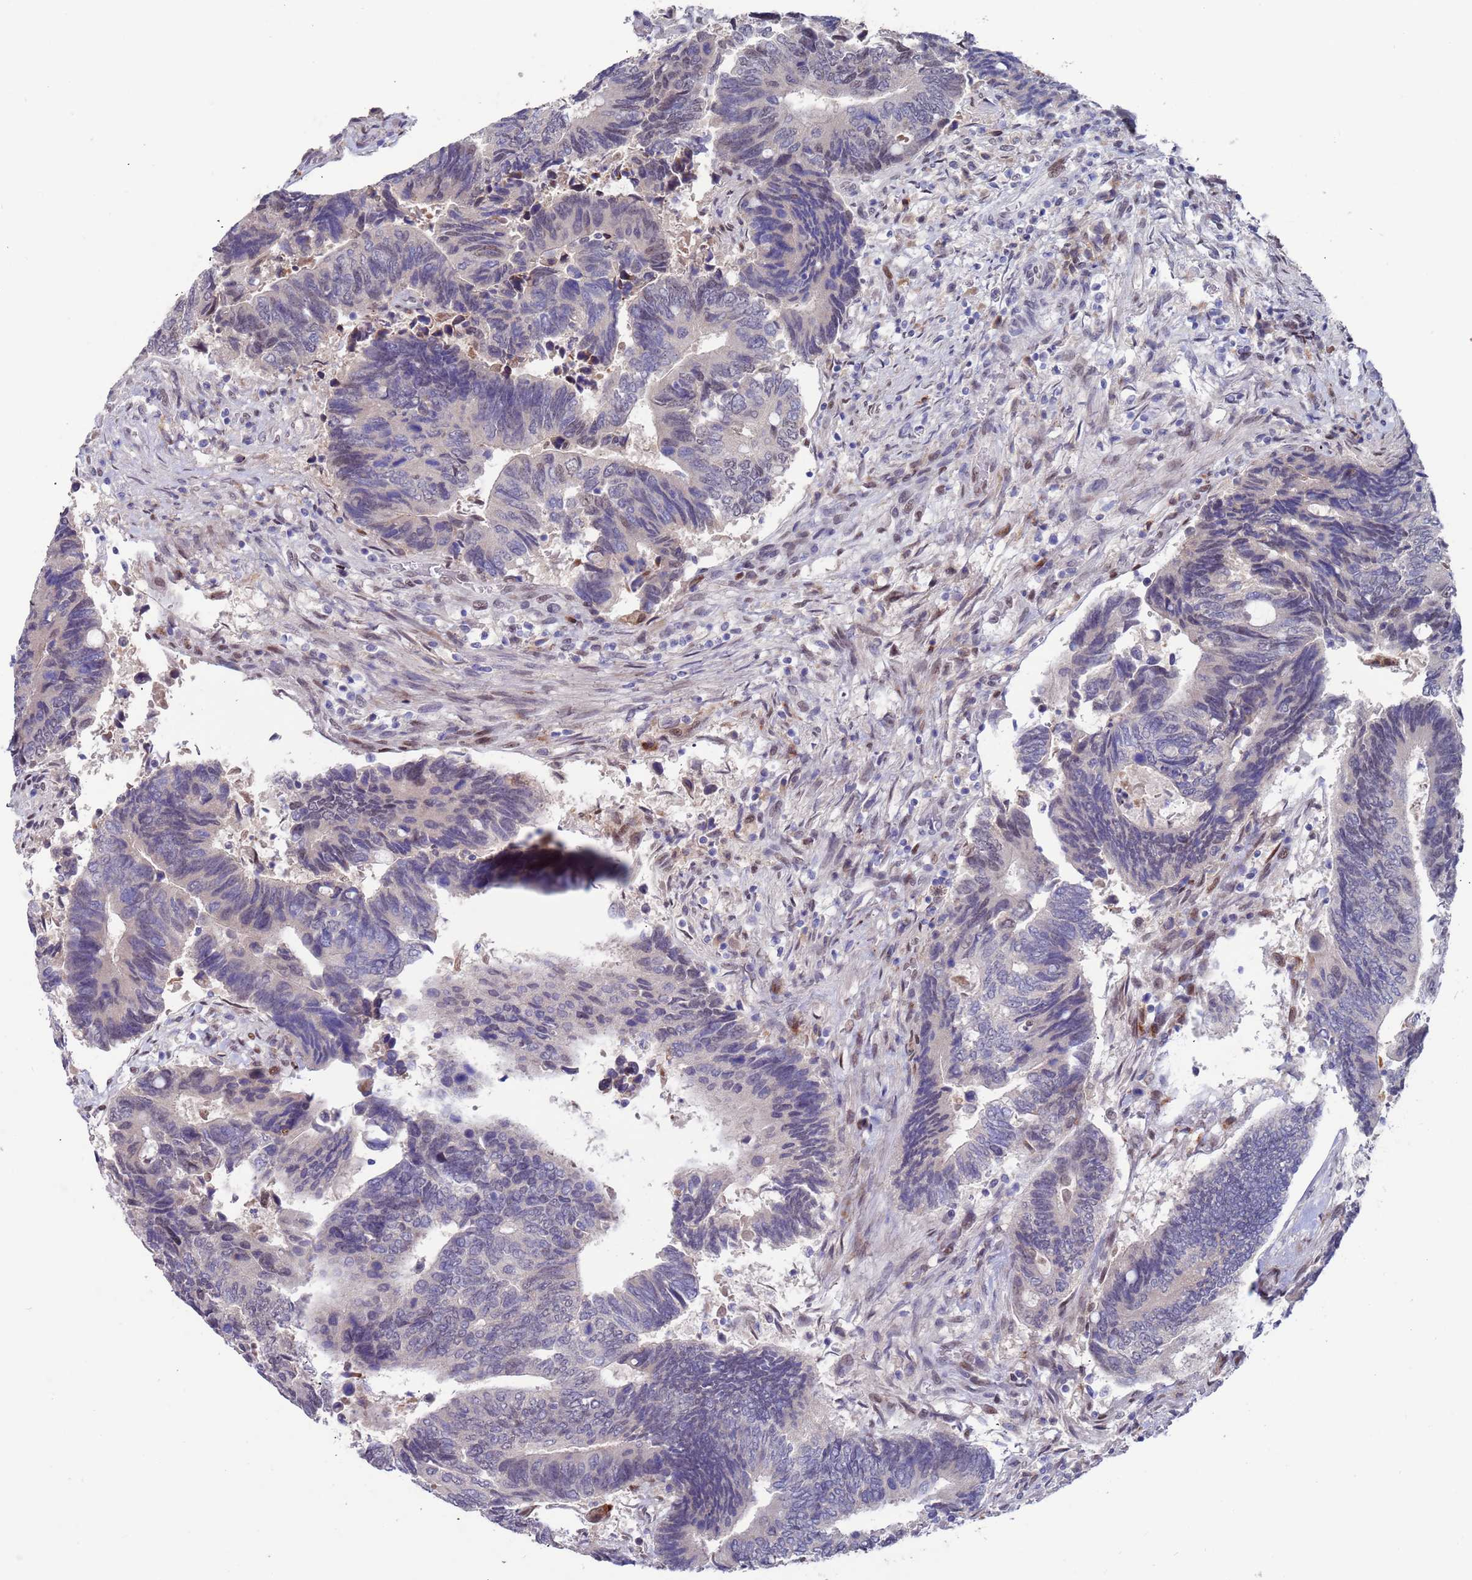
{"staining": {"intensity": "negative", "quantity": "none", "location": "none"}, "tissue": "colorectal cancer", "cell_type": "Tumor cells", "image_type": "cancer", "snomed": [{"axis": "morphology", "description": "Adenocarcinoma, NOS"}, {"axis": "topography", "description": "Colon"}], "caption": "A high-resolution image shows immunohistochemistry staining of colorectal cancer (adenocarcinoma), which exhibits no significant positivity in tumor cells.", "gene": "FBXO27", "patient": {"sex": "male", "age": 87}}